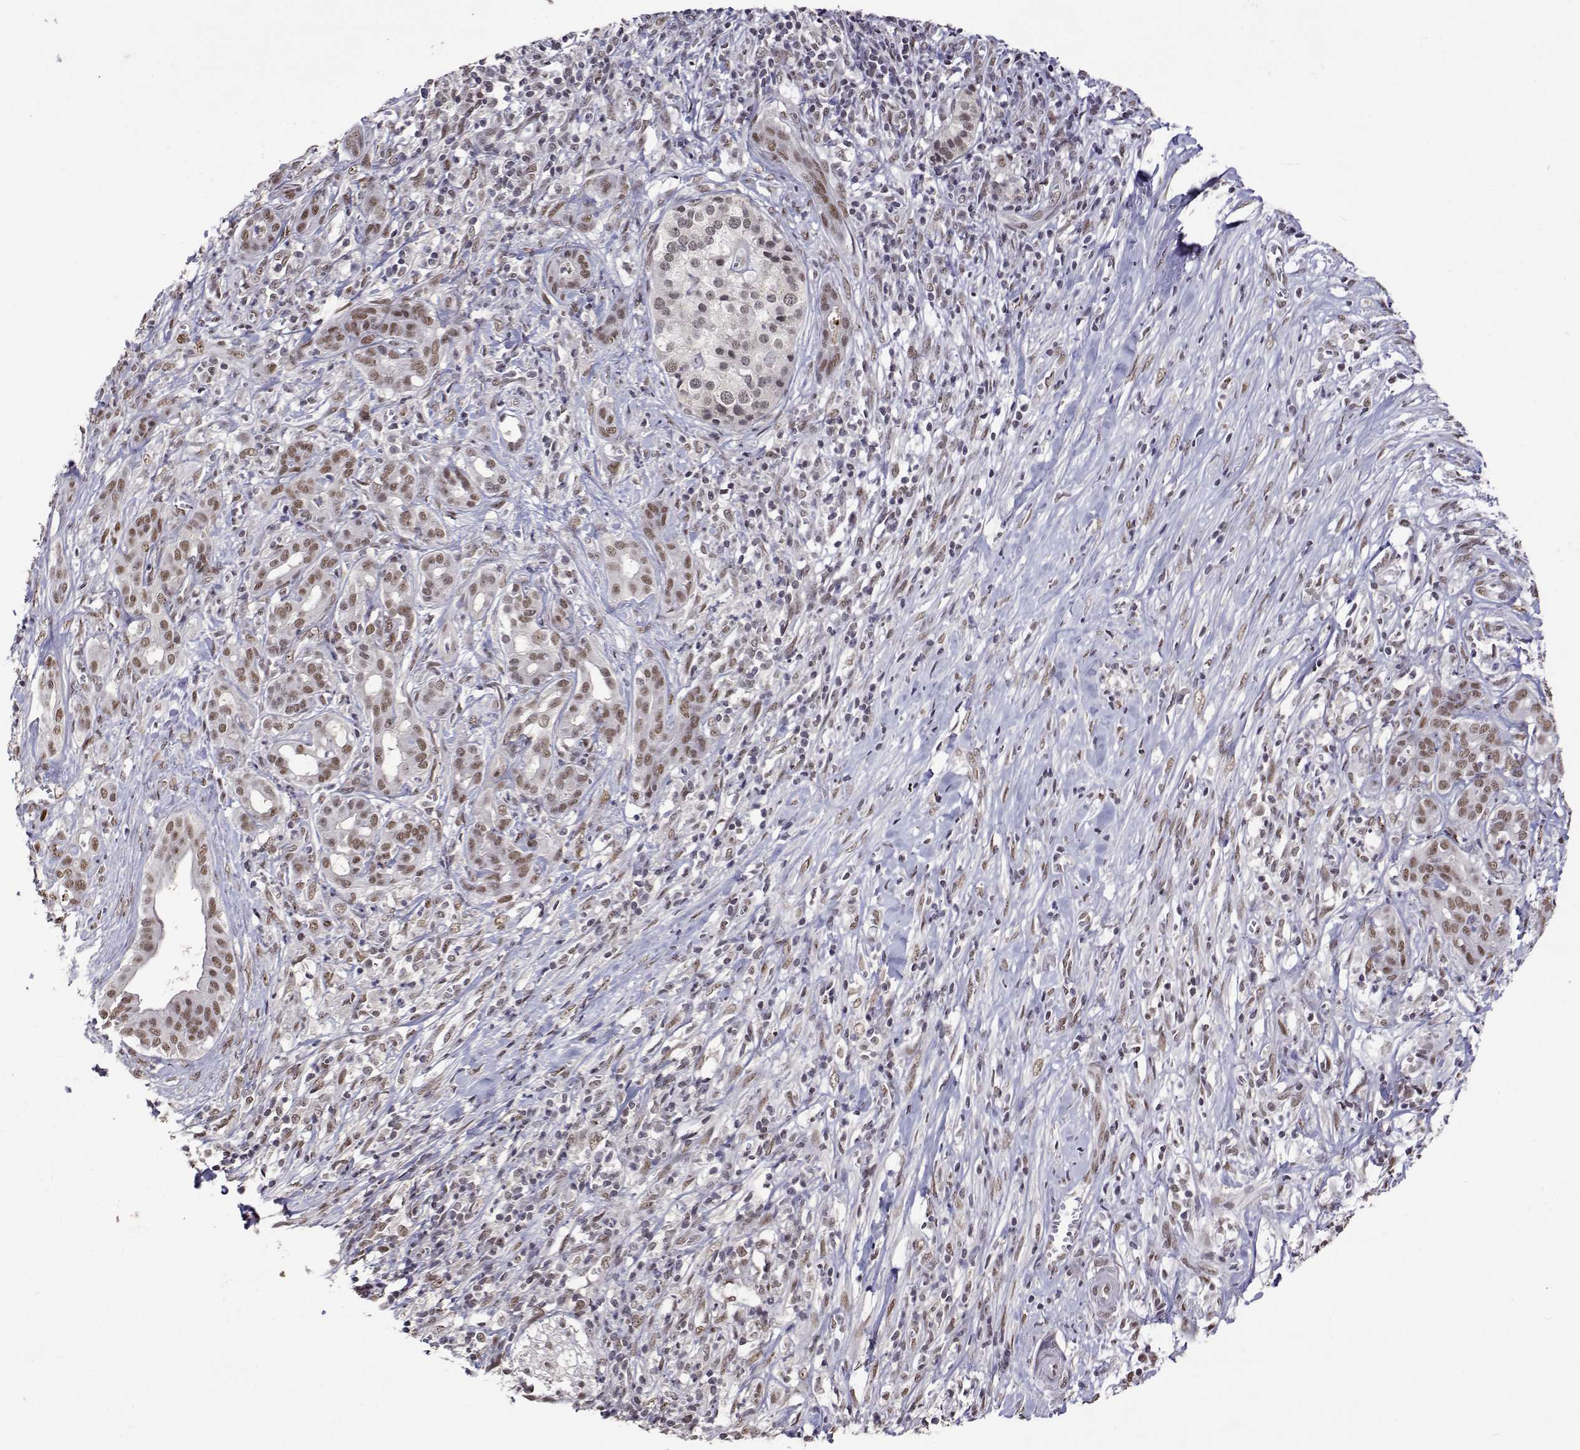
{"staining": {"intensity": "moderate", "quantity": ">75%", "location": "nuclear"}, "tissue": "pancreatic cancer", "cell_type": "Tumor cells", "image_type": "cancer", "snomed": [{"axis": "morphology", "description": "Adenocarcinoma, NOS"}, {"axis": "topography", "description": "Pancreas"}], "caption": "Protein expression analysis of human pancreatic adenocarcinoma reveals moderate nuclear expression in approximately >75% of tumor cells. (Brightfield microscopy of DAB IHC at high magnification).", "gene": "HNRNPA0", "patient": {"sex": "male", "age": 61}}